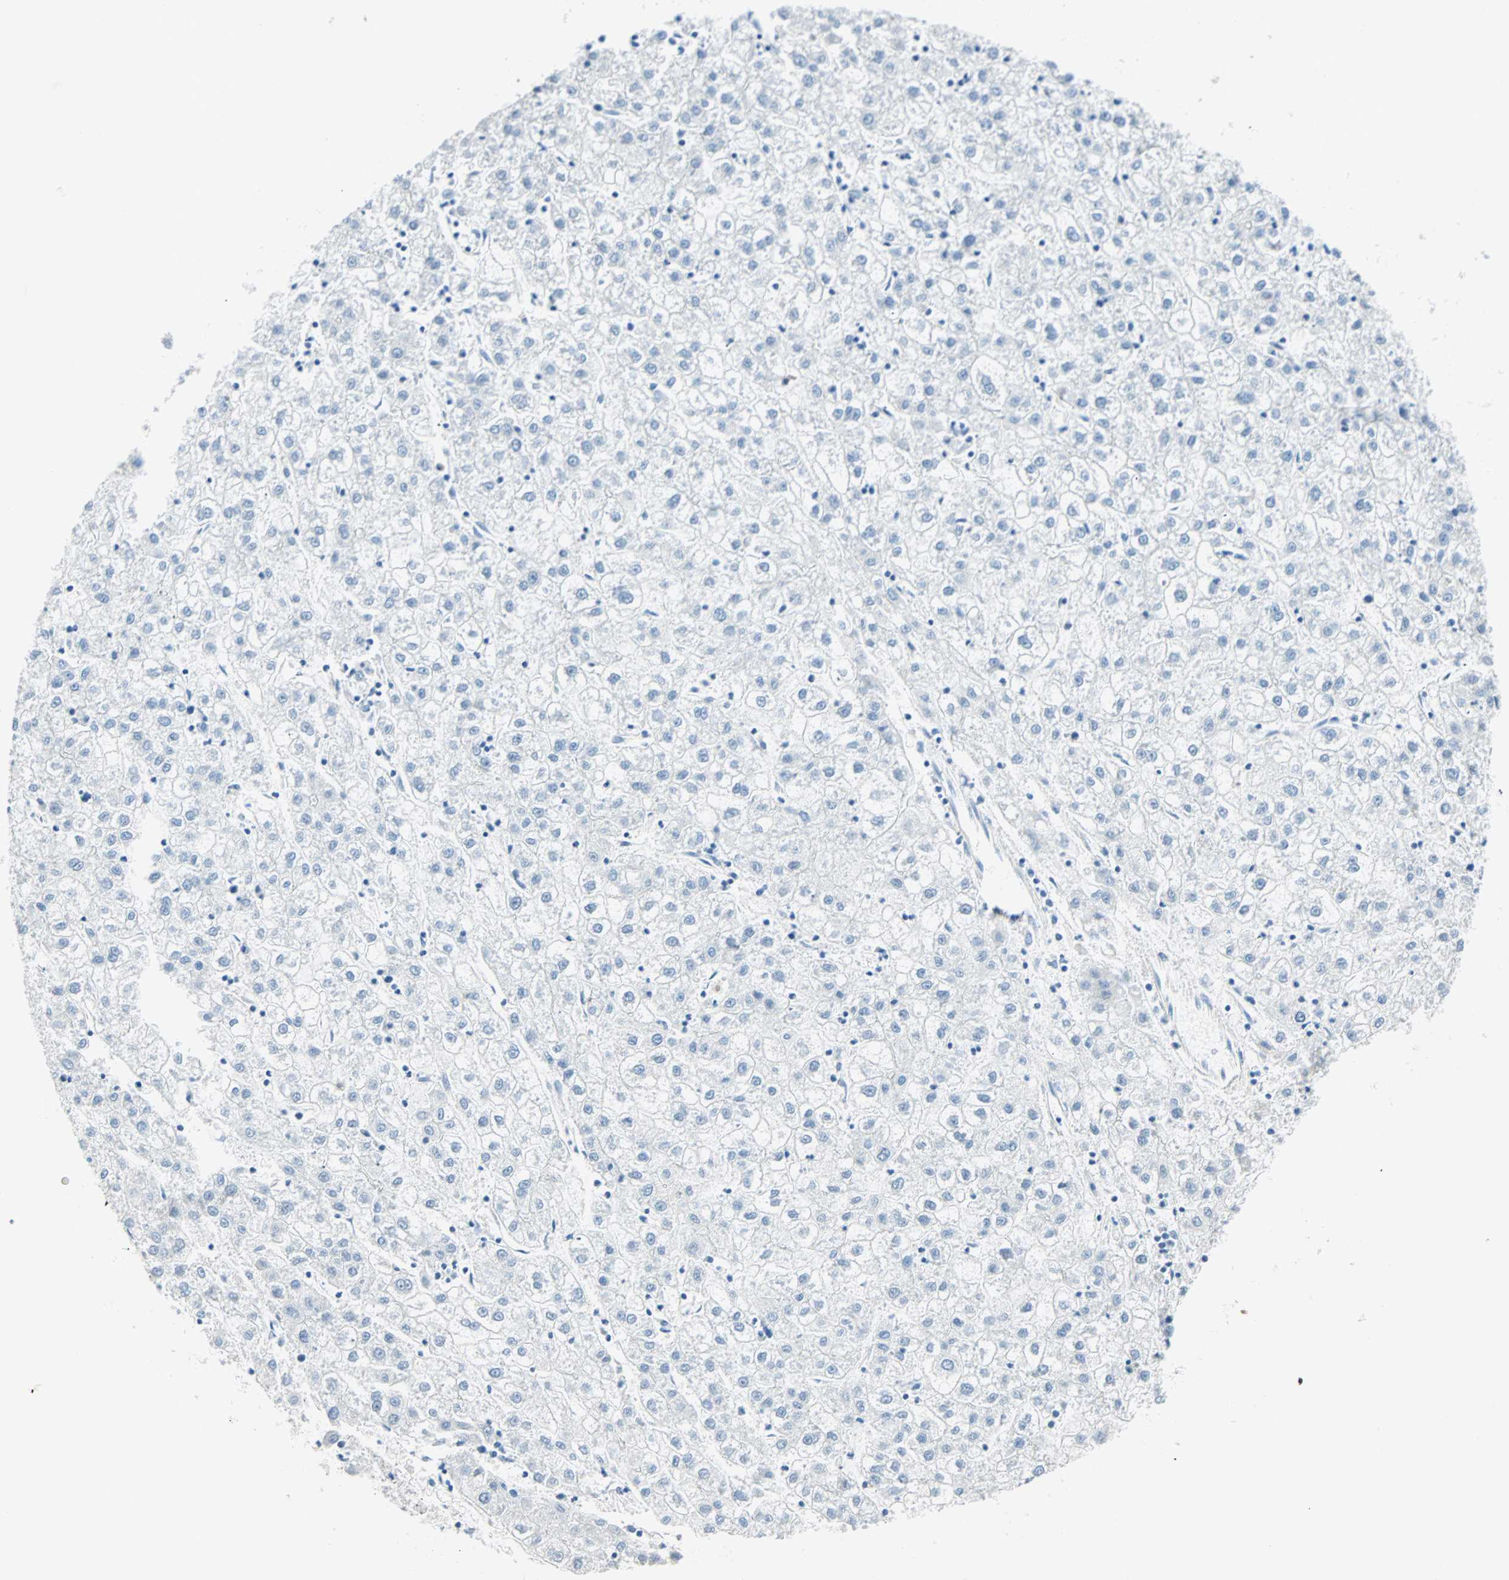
{"staining": {"intensity": "negative", "quantity": "none", "location": "none"}, "tissue": "liver cancer", "cell_type": "Tumor cells", "image_type": "cancer", "snomed": [{"axis": "morphology", "description": "Carcinoma, Hepatocellular, NOS"}, {"axis": "topography", "description": "Liver"}], "caption": "This is an IHC image of liver hepatocellular carcinoma. There is no expression in tumor cells.", "gene": "ATF6", "patient": {"sex": "male", "age": 72}}